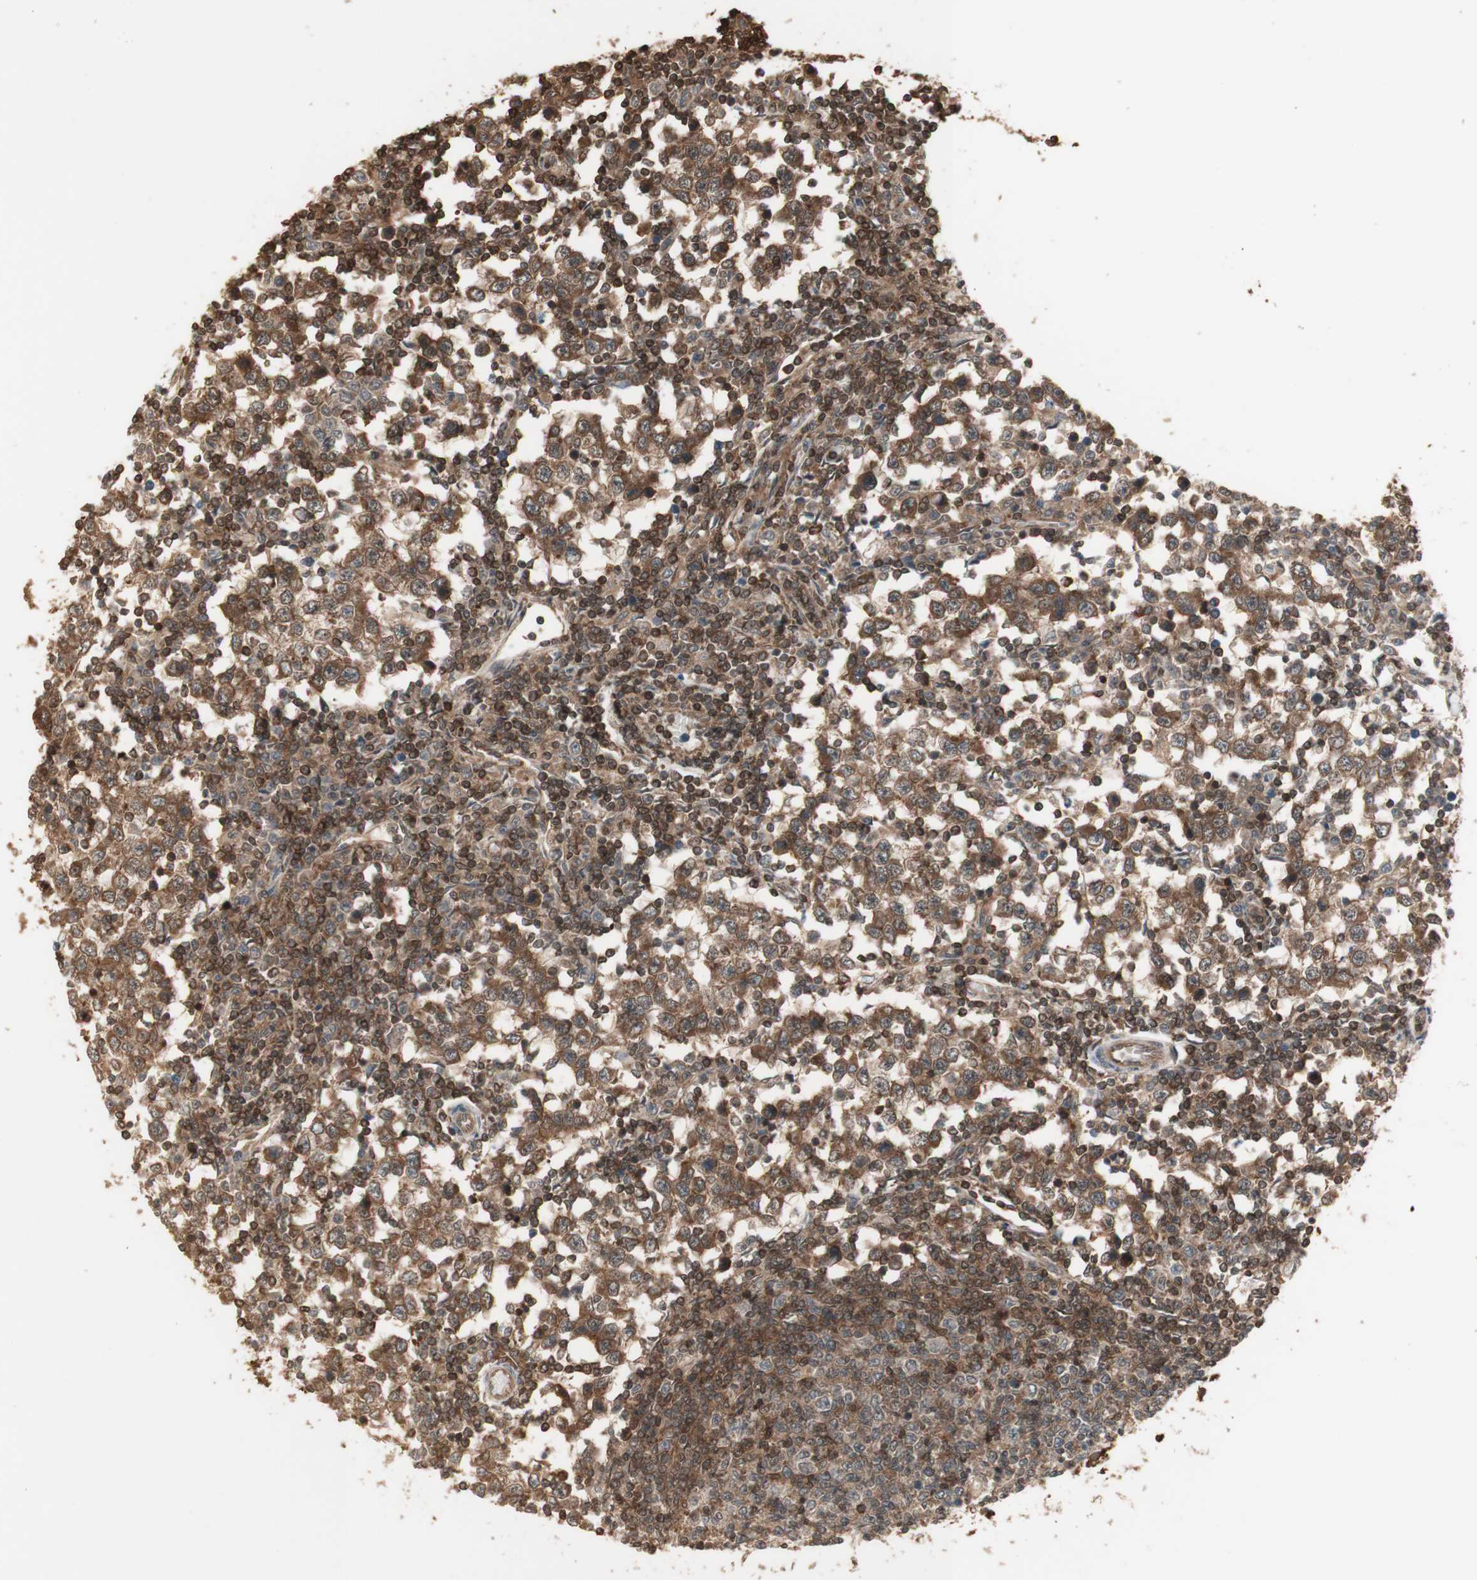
{"staining": {"intensity": "moderate", "quantity": ">75%", "location": "cytoplasmic/membranous"}, "tissue": "testis cancer", "cell_type": "Tumor cells", "image_type": "cancer", "snomed": [{"axis": "morphology", "description": "Seminoma, NOS"}, {"axis": "topography", "description": "Testis"}], "caption": "Human testis seminoma stained with a brown dye displays moderate cytoplasmic/membranous positive expression in about >75% of tumor cells.", "gene": "YWHAB", "patient": {"sex": "male", "age": 65}}